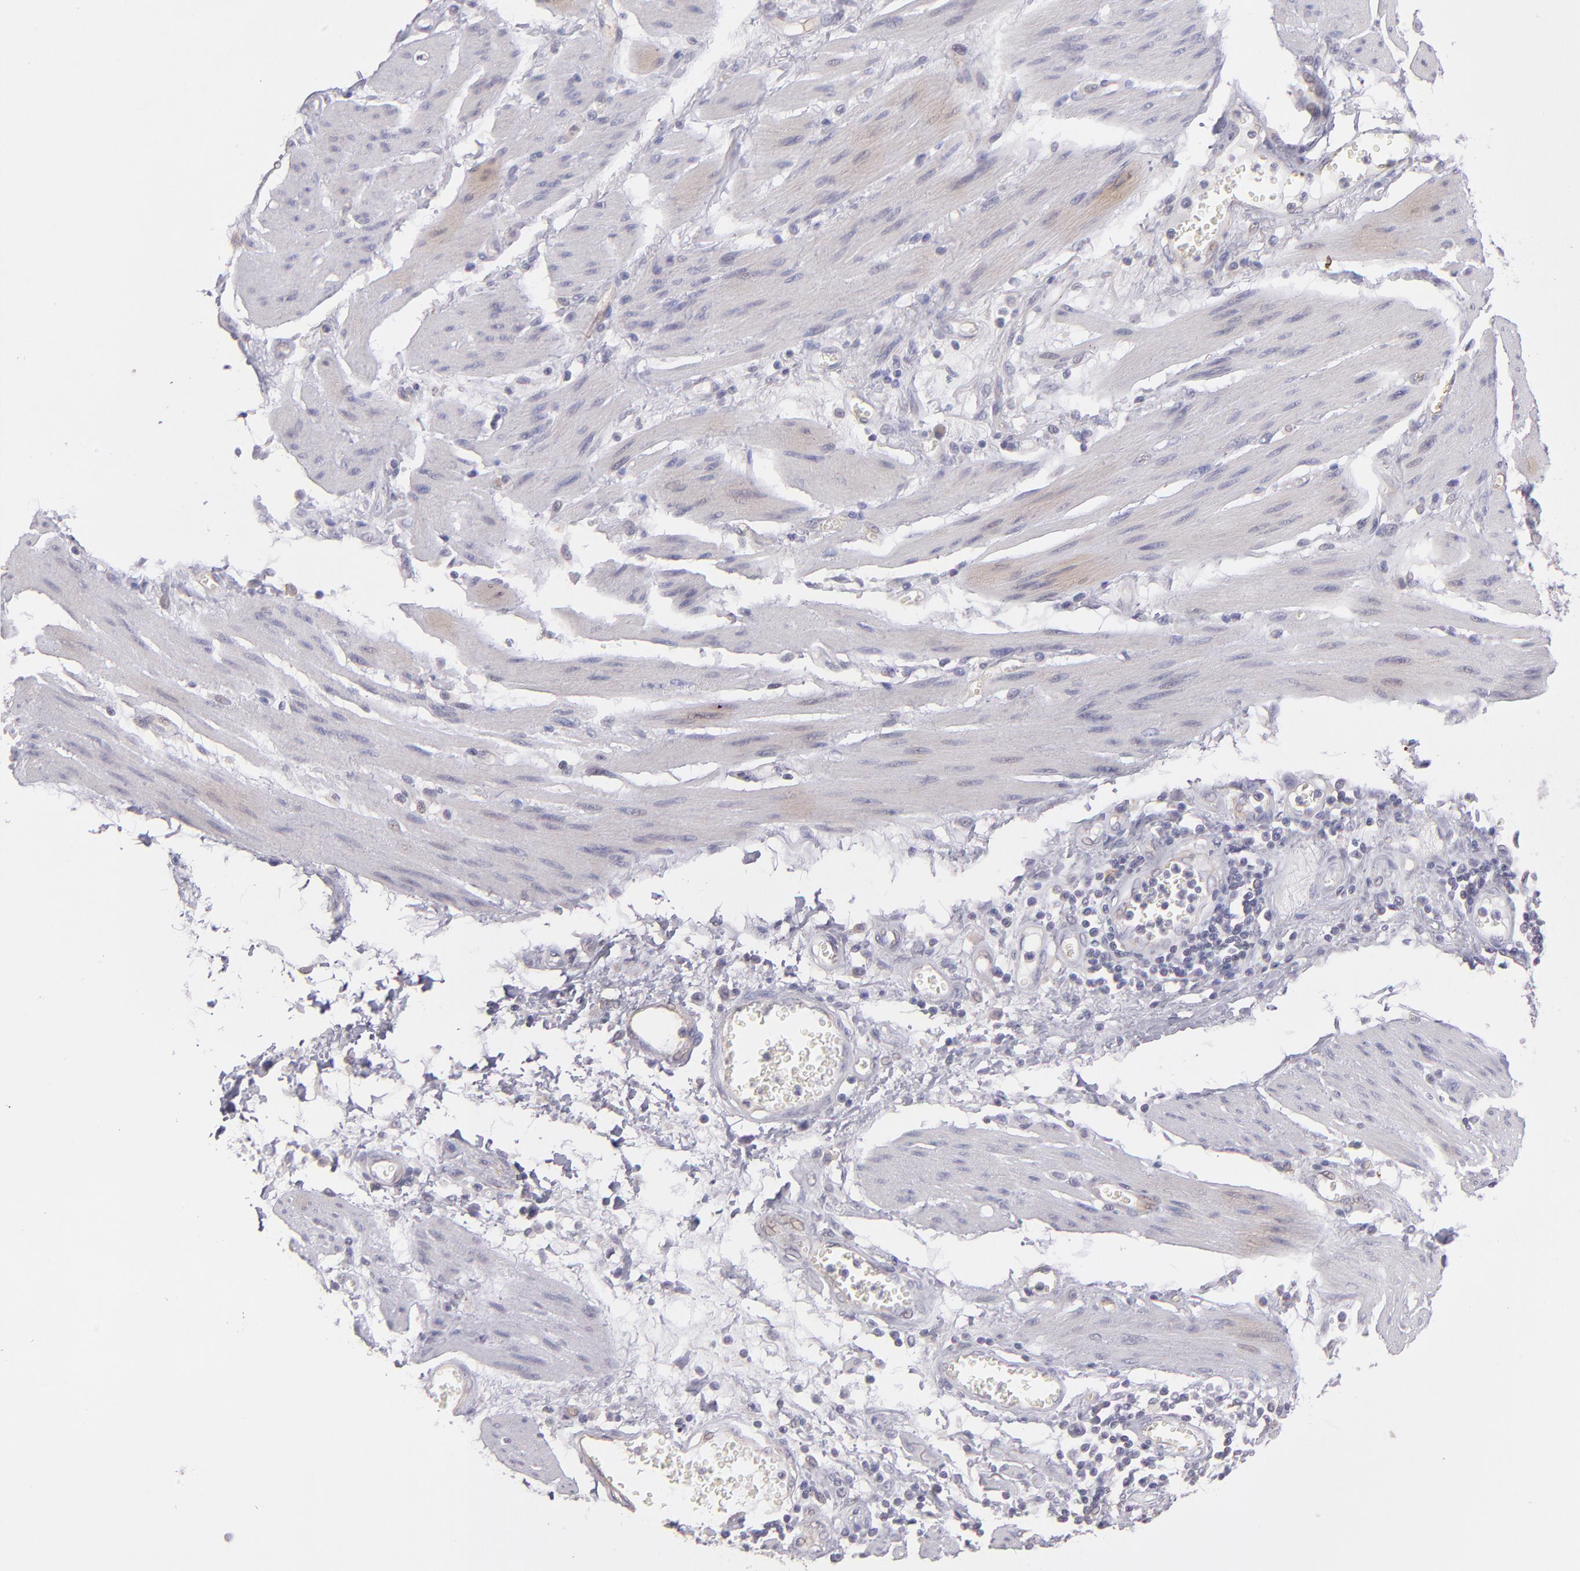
{"staining": {"intensity": "negative", "quantity": "none", "location": "none"}, "tissue": "stomach cancer", "cell_type": "Tumor cells", "image_type": "cancer", "snomed": [{"axis": "morphology", "description": "Adenocarcinoma, NOS"}, {"axis": "topography", "description": "Pancreas"}, {"axis": "topography", "description": "Stomach, upper"}], "caption": "Immunohistochemical staining of stomach adenocarcinoma shows no significant staining in tumor cells. (DAB immunohistochemistry, high magnification).", "gene": "THBD", "patient": {"sex": "male", "age": 77}}